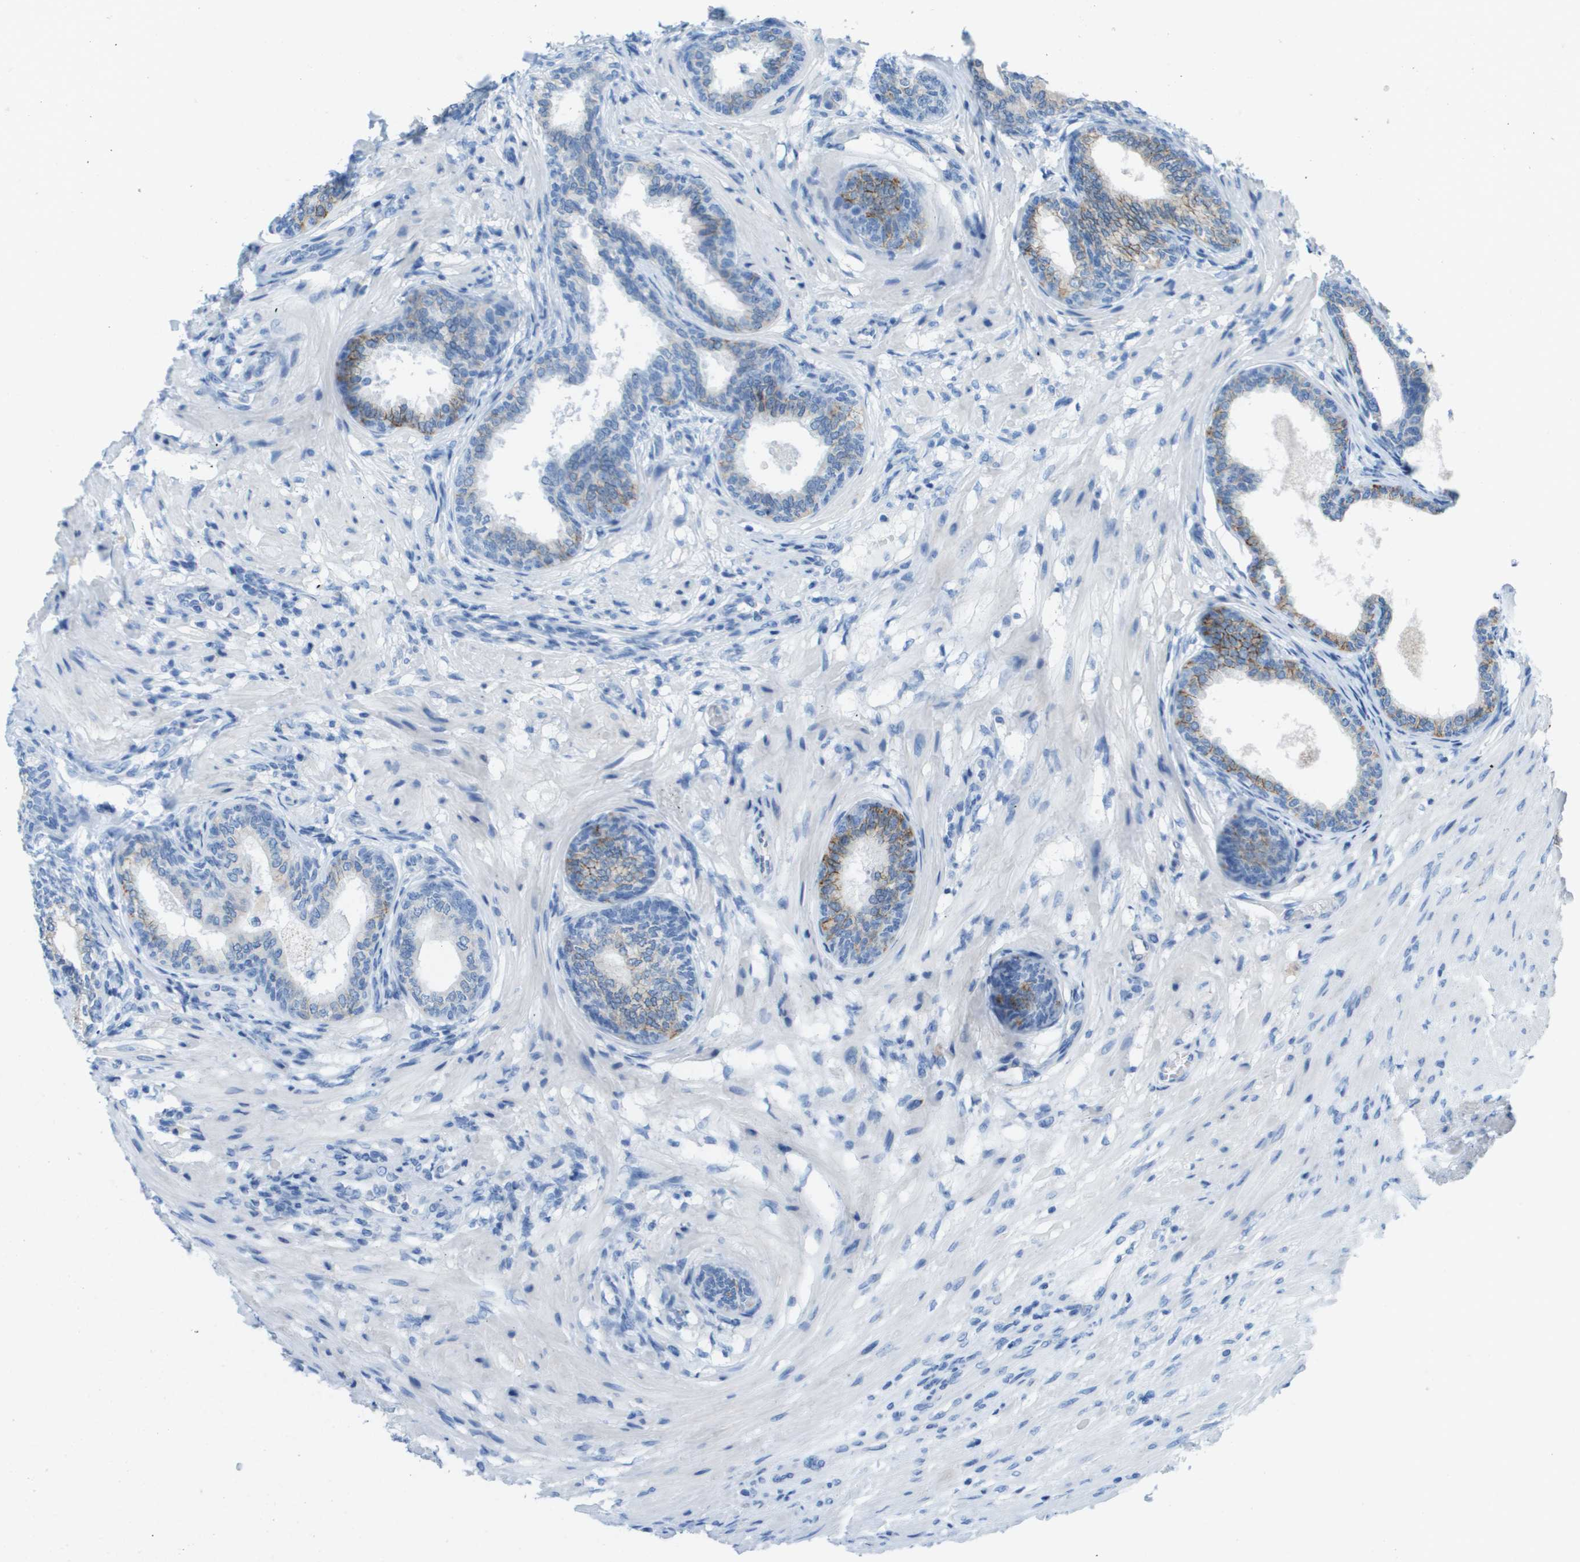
{"staining": {"intensity": "moderate", "quantity": "25%-75%", "location": "cytoplasmic/membranous"}, "tissue": "prostate", "cell_type": "Glandular cells", "image_type": "normal", "snomed": [{"axis": "morphology", "description": "Normal tissue, NOS"}, {"axis": "topography", "description": "Prostate"}], "caption": "Protein expression analysis of benign human prostate reveals moderate cytoplasmic/membranous staining in about 25%-75% of glandular cells. The staining was performed using DAB (3,3'-diaminobenzidine) to visualize the protein expression in brown, while the nuclei were stained in blue with hematoxylin (Magnification: 20x).", "gene": "CD46", "patient": {"sex": "male", "age": 76}}